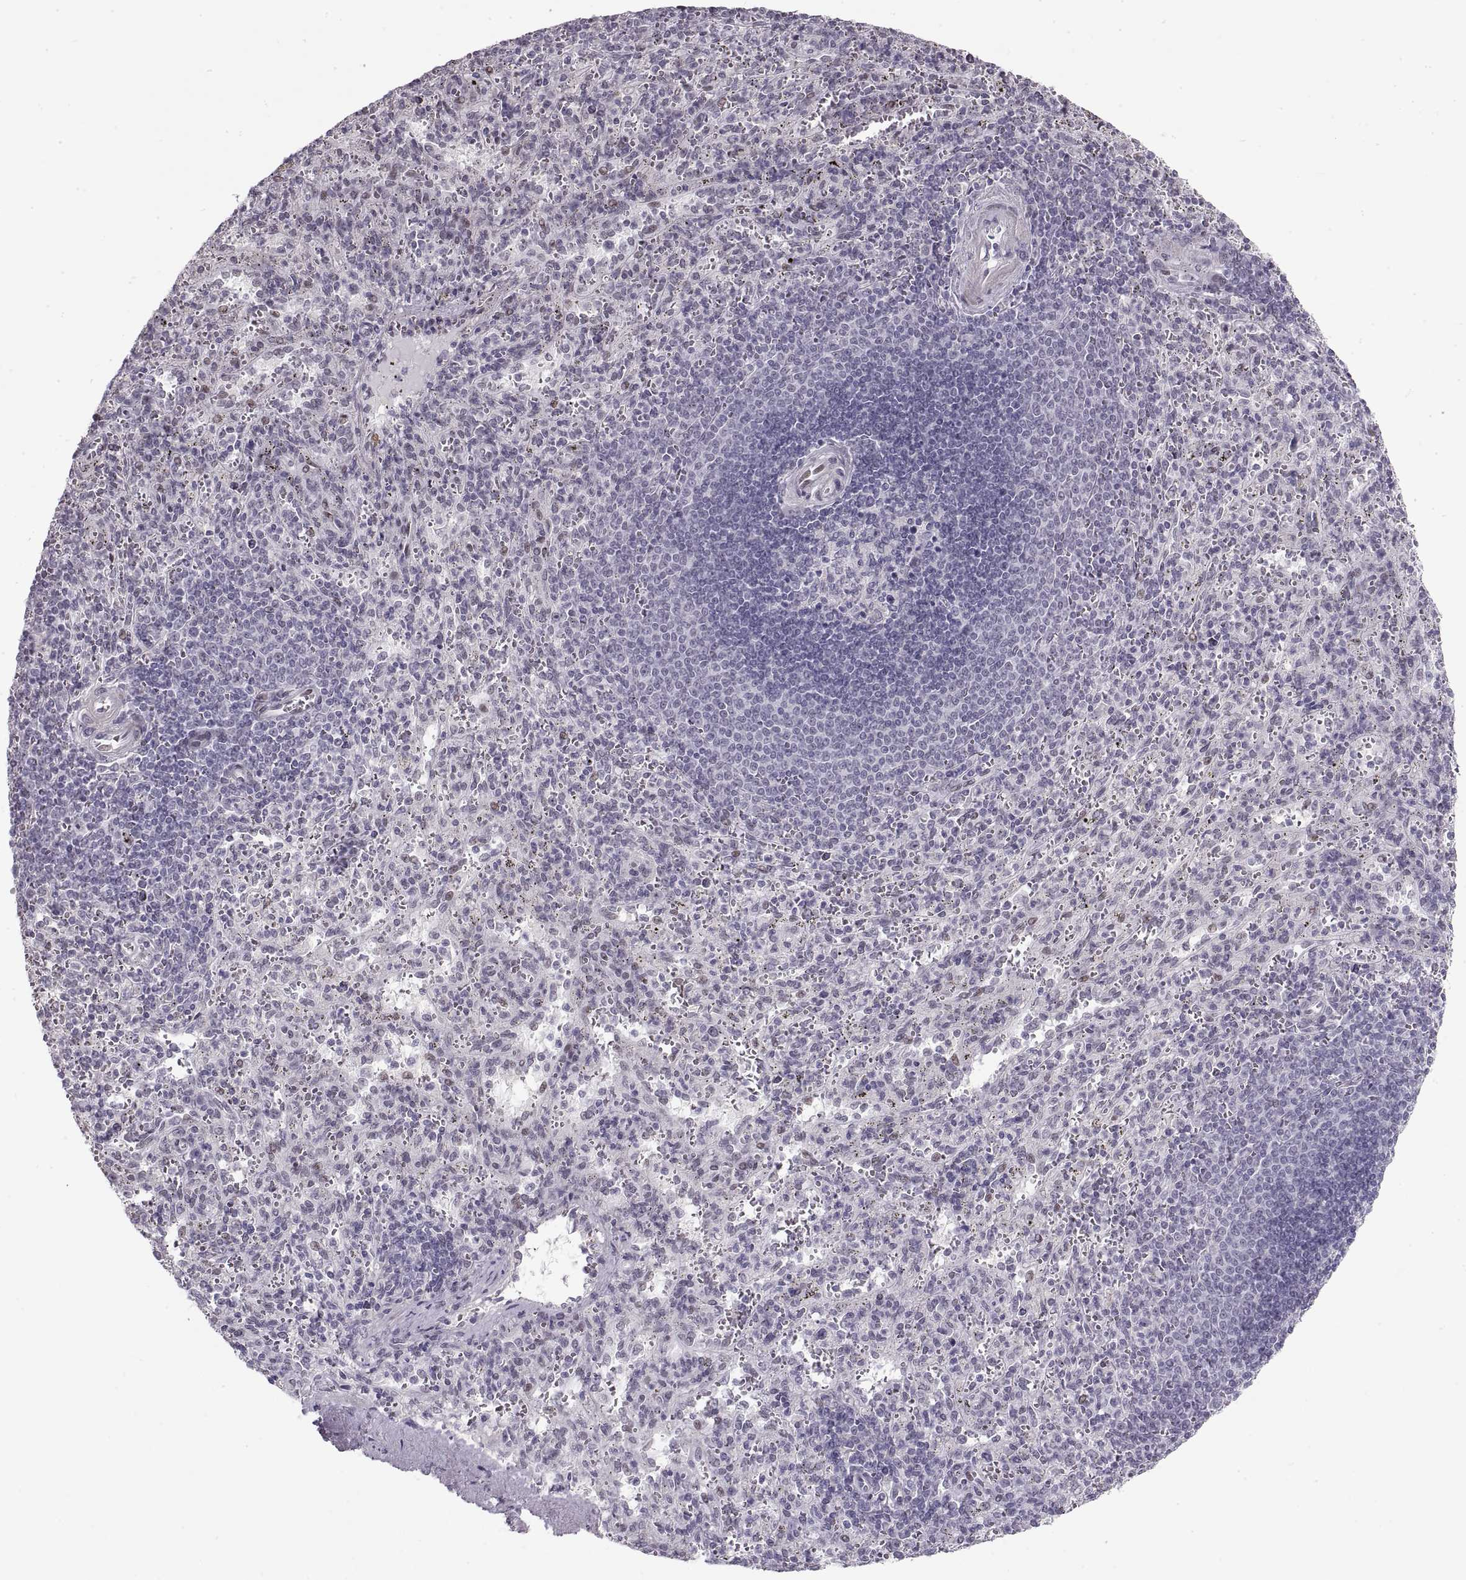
{"staining": {"intensity": "negative", "quantity": "none", "location": "none"}, "tissue": "spleen", "cell_type": "Cells in red pulp", "image_type": "normal", "snomed": [{"axis": "morphology", "description": "Normal tissue, NOS"}, {"axis": "topography", "description": "Spleen"}], "caption": "High power microscopy histopathology image of an immunohistochemistry image of benign spleen, revealing no significant staining in cells in red pulp.", "gene": "NANOS3", "patient": {"sex": "male", "age": 57}}